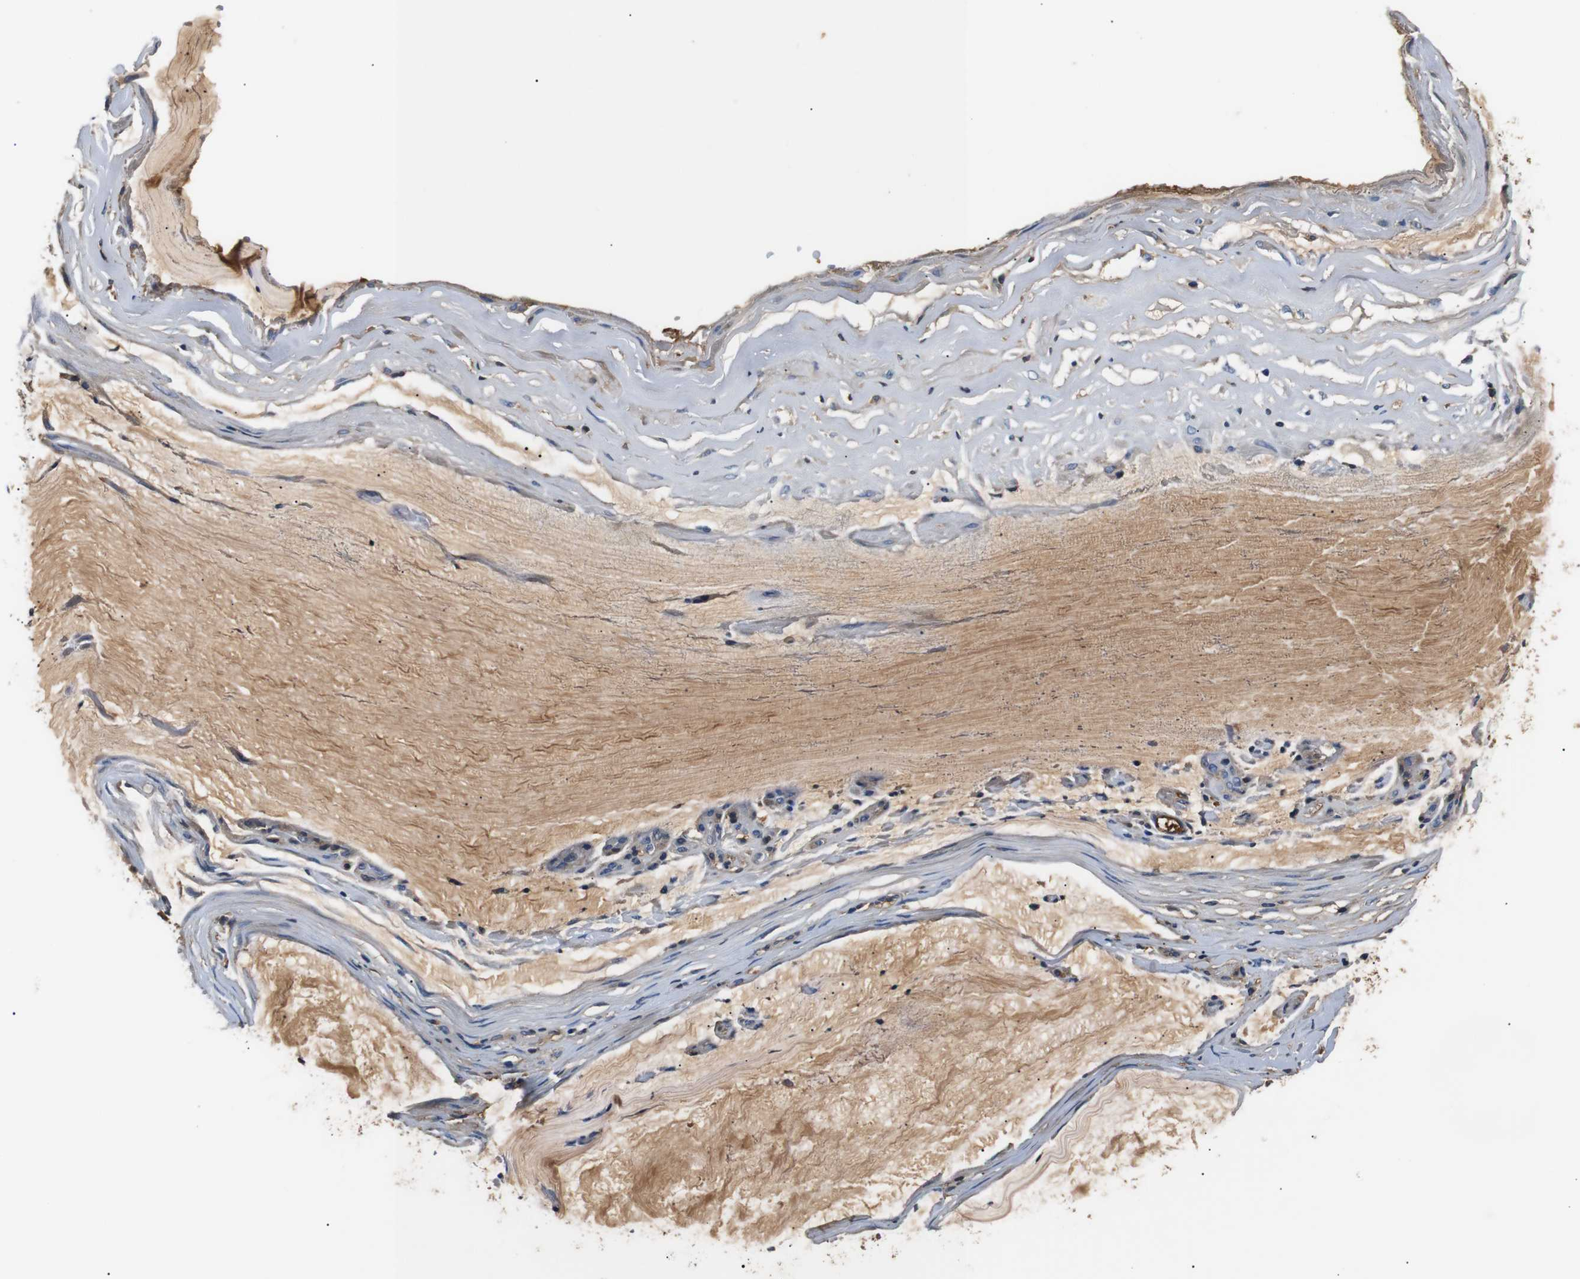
{"staining": {"intensity": "negative", "quantity": "none", "location": "none"}, "tissue": "ovarian cancer", "cell_type": "Tumor cells", "image_type": "cancer", "snomed": [{"axis": "morphology", "description": "Cystadenocarcinoma, mucinous, NOS"}, {"axis": "topography", "description": "Ovary"}], "caption": "Tumor cells show no significant protein positivity in ovarian cancer (mucinous cystadenocarcinoma).", "gene": "LHCGR", "patient": {"sex": "female", "age": 39}}